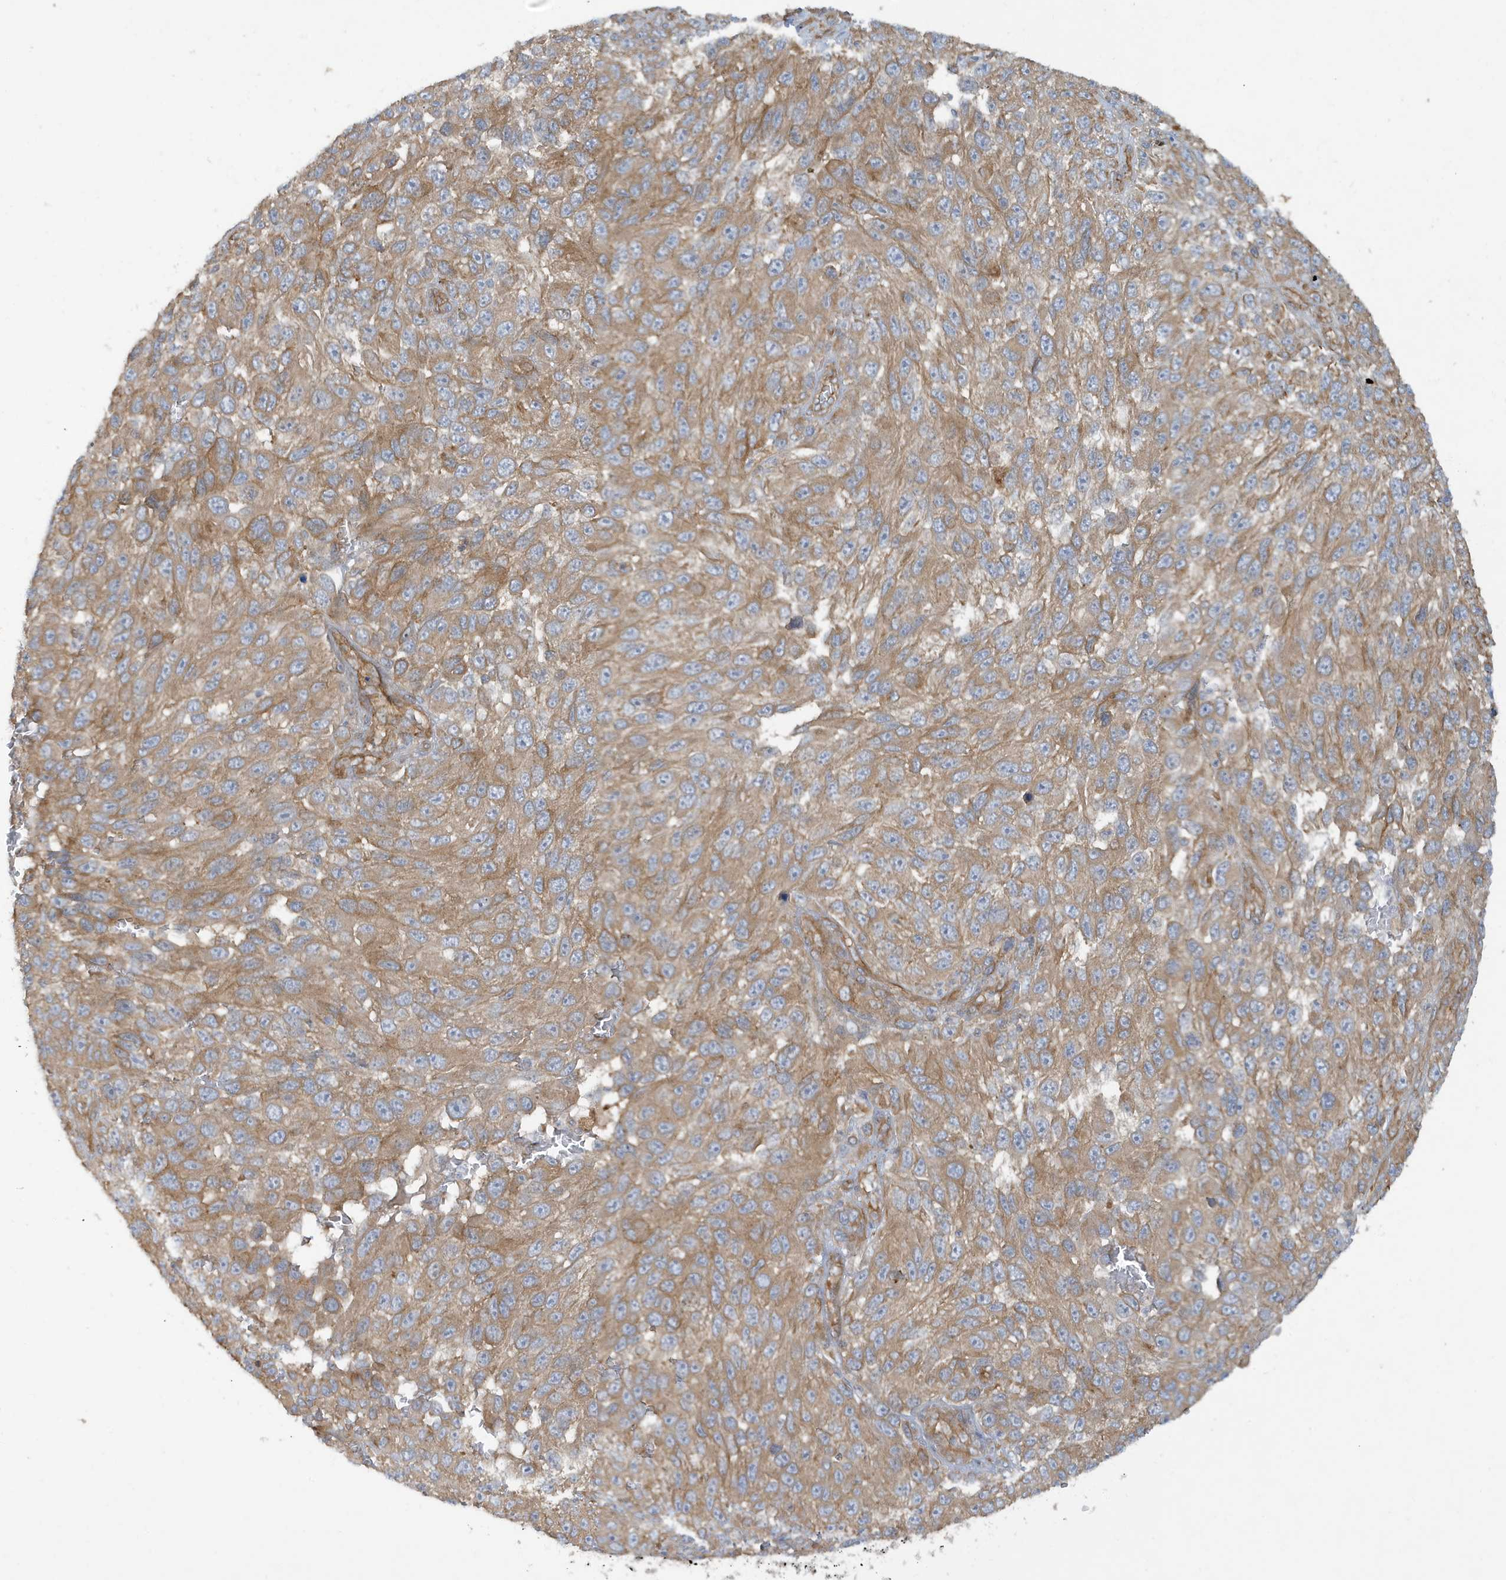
{"staining": {"intensity": "moderate", "quantity": ">75%", "location": "cytoplasmic/membranous"}, "tissue": "melanoma", "cell_type": "Tumor cells", "image_type": "cancer", "snomed": [{"axis": "morphology", "description": "Malignant melanoma, NOS"}, {"axis": "topography", "description": "Skin"}], "caption": "An image of human malignant melanoma stained for a protein demonstrates moderate cytoplasmic/membranous brown staining in tumor cells.", "gene": "ATP23", "patient": {"sex": "female", "age": 96}}